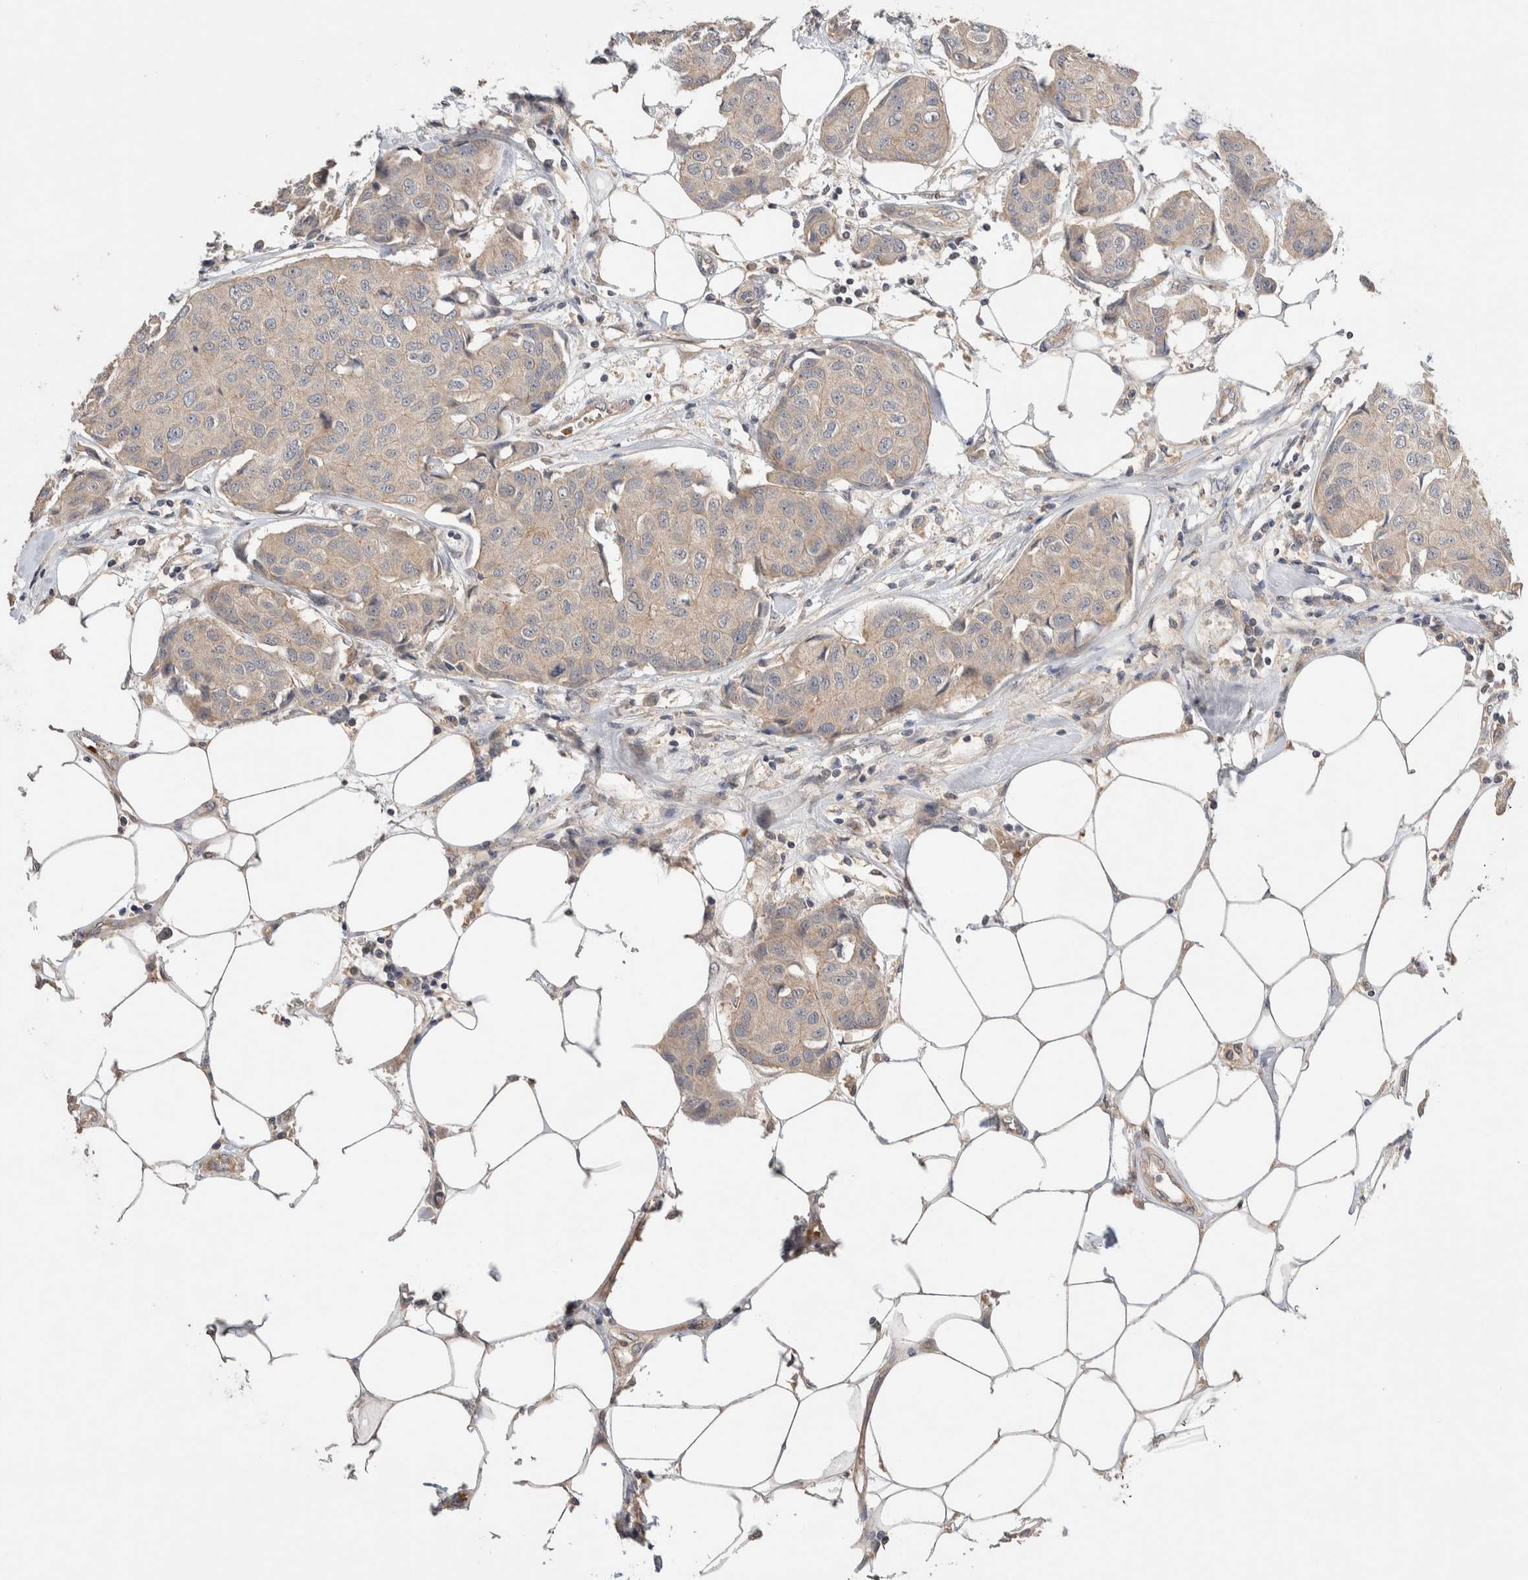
{"staining": {"intensity": "negative", "quantity": "none", "location": "none"}, "tissue": "breast cancer", "cell_type": "Tumor cells", "image_type": "cancer", "snomed": [{"axis": "morphology", "description": "Duct carcinoma"}, {"axis": "topography", "description": "Breast"}], "caption": "Protein analysis of invasive ductal carcinoma (breast) demonstrates no significant positivity in tumor cells.", "gene": "WDR91", "patient": {"sex": "female", "age": 80}}